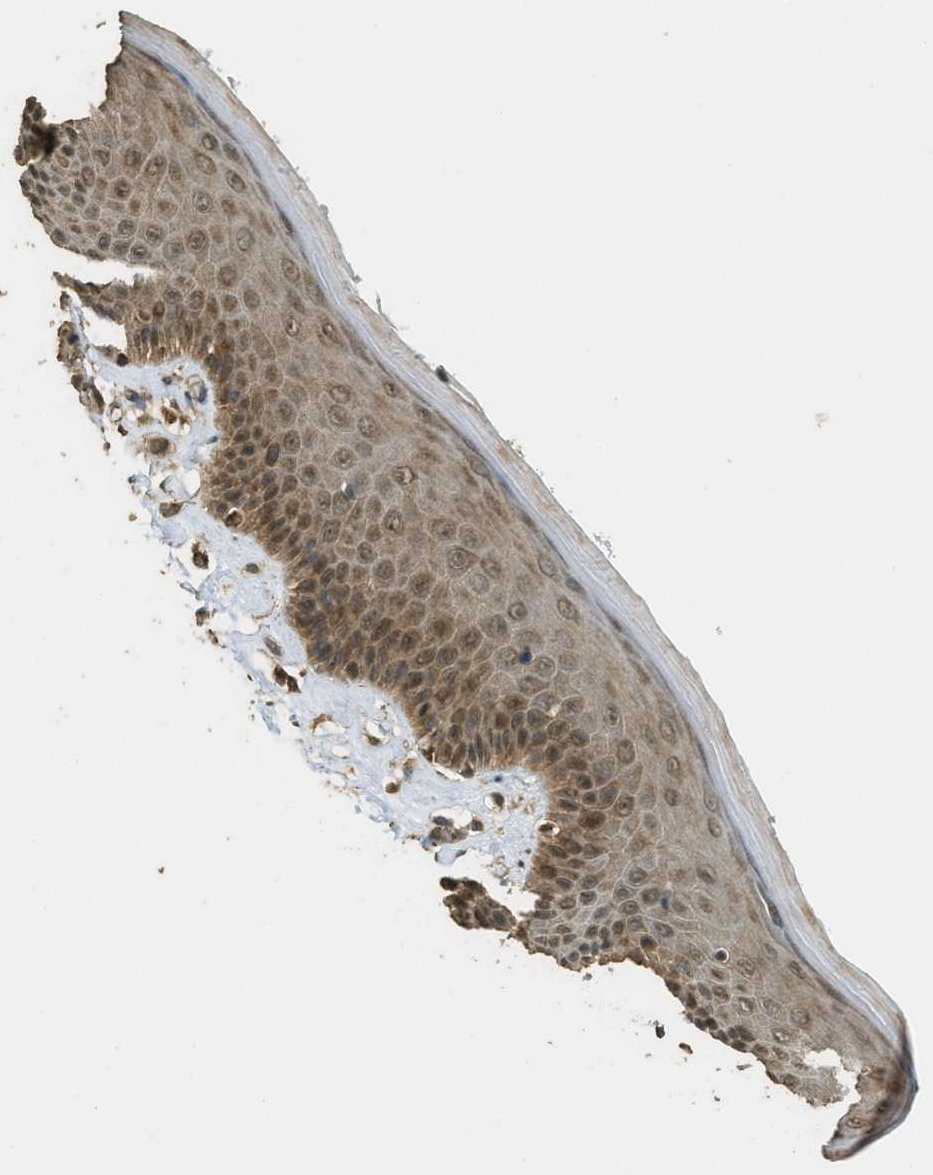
{"staining": {"intensity": "moderate", "quantity": ">75%", "location": "cytoplasmic/membranous,nuclear"}, "tissue": "skin", "cell_type": "Epidermal cells", "image_type": "normal", "snomed": [{"axis": "morphology", "description": "Normal tissue, NOS"}, {"axis": "topography", "description": "Vulva"}], "caption": "Skin stained with DAB immunohistochemistry (IHC) reveals medium levels of moderate cytoplasmic/membranous,nuclear staining in approximately >75% of epidermal cells.", "gene": "CTPS1", "patient": {"sex": "female", "age": 73}}